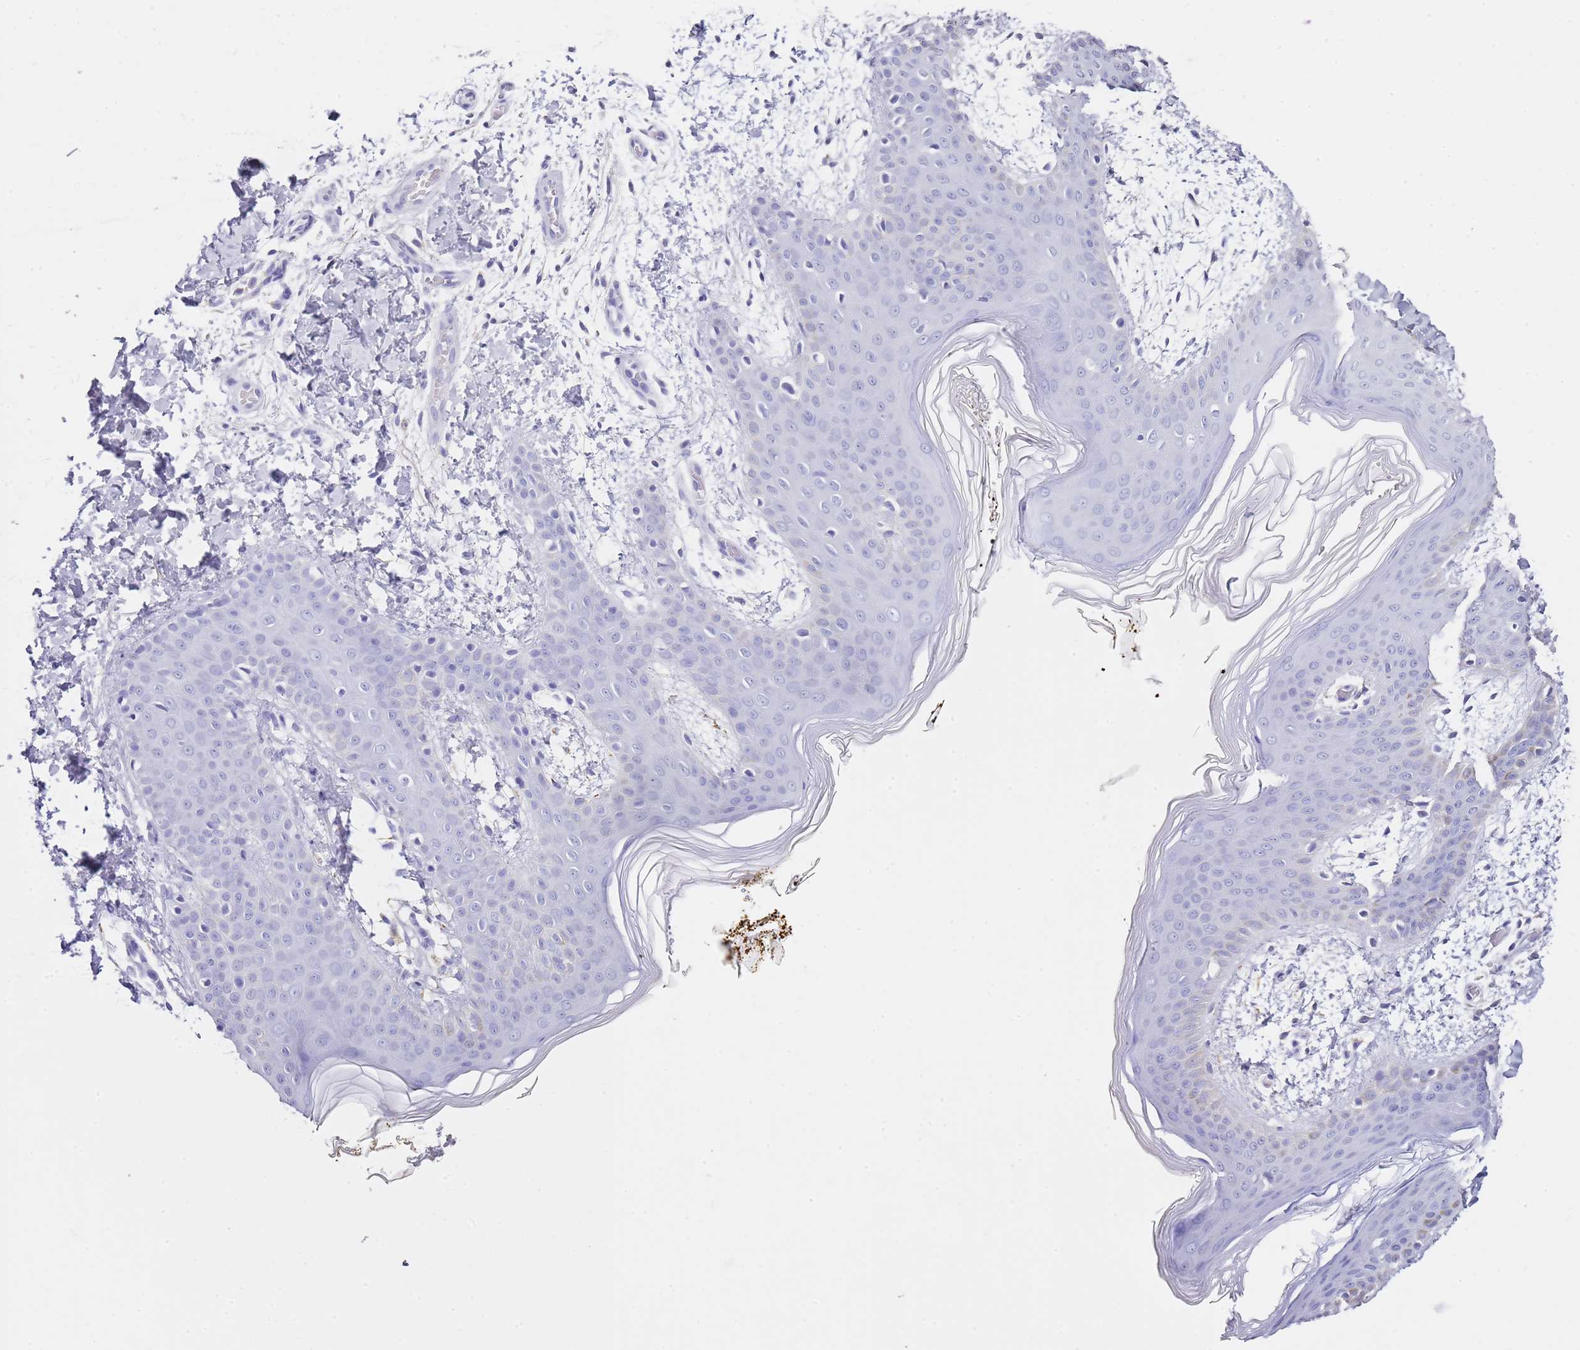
{"staining": {"intensity": "negative", "quantity": "none", "location": "none"}, "tissue": "skin", "cell_type": "Fibroblasts", "image_type": "normal", "snomed": [{"axis": "morphology", "description": "Normal tissue, NOS"}, {"axis": "topography", "description": "Skin"}], "caption": "Immunohistochemistry (IHC) of normal human skin demonstrates no staining in fibroblasts.", "gene": "PTBP2", "patient": {"sex": "male", "age": 36}}